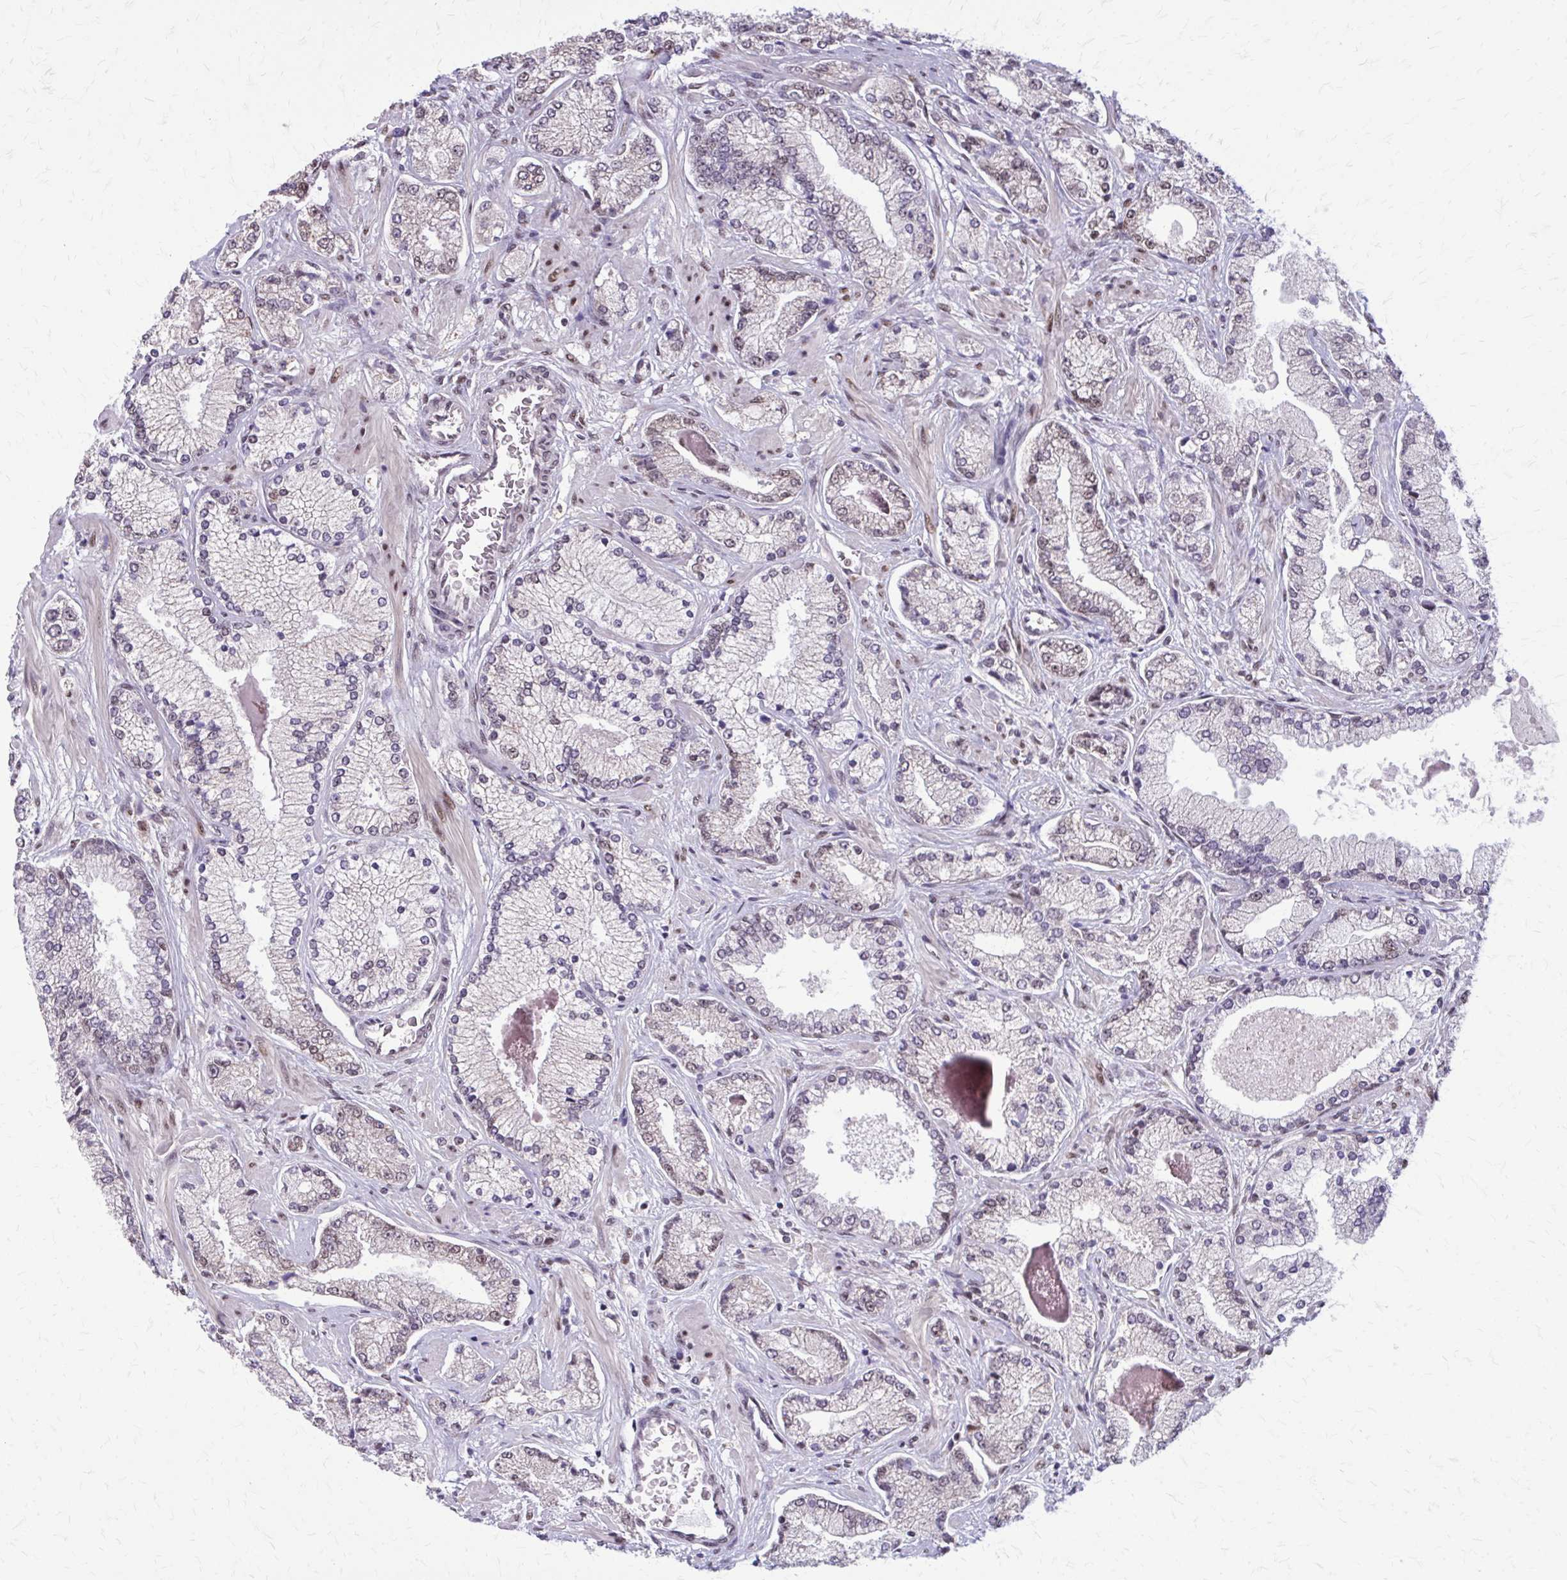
{"staining": {"intensity": "weak", "quantity": "<25%", "location": "nuclear"}, "tissue": "prostate cancer", "cell_type": "Tumor cells", "image_type": "cancer", "snomed": [{"axis": "morphology", "description": "Normal tissue, NOS"}, {"axis": "morphology", "description": "Adenocarcinoma, High grade"}, {"axis": "topography", "description": "Prostate"}, {"axis": "topography", "description": "Peripheral nerve tissue"}], "caption": "This is an immunohistochemistry (IHC) image of prostate high-grade adenocarcinoma. There is no staining in tumor cells.", "gene": "TTF1", "patient": {"sex": "male", "age": 68}}